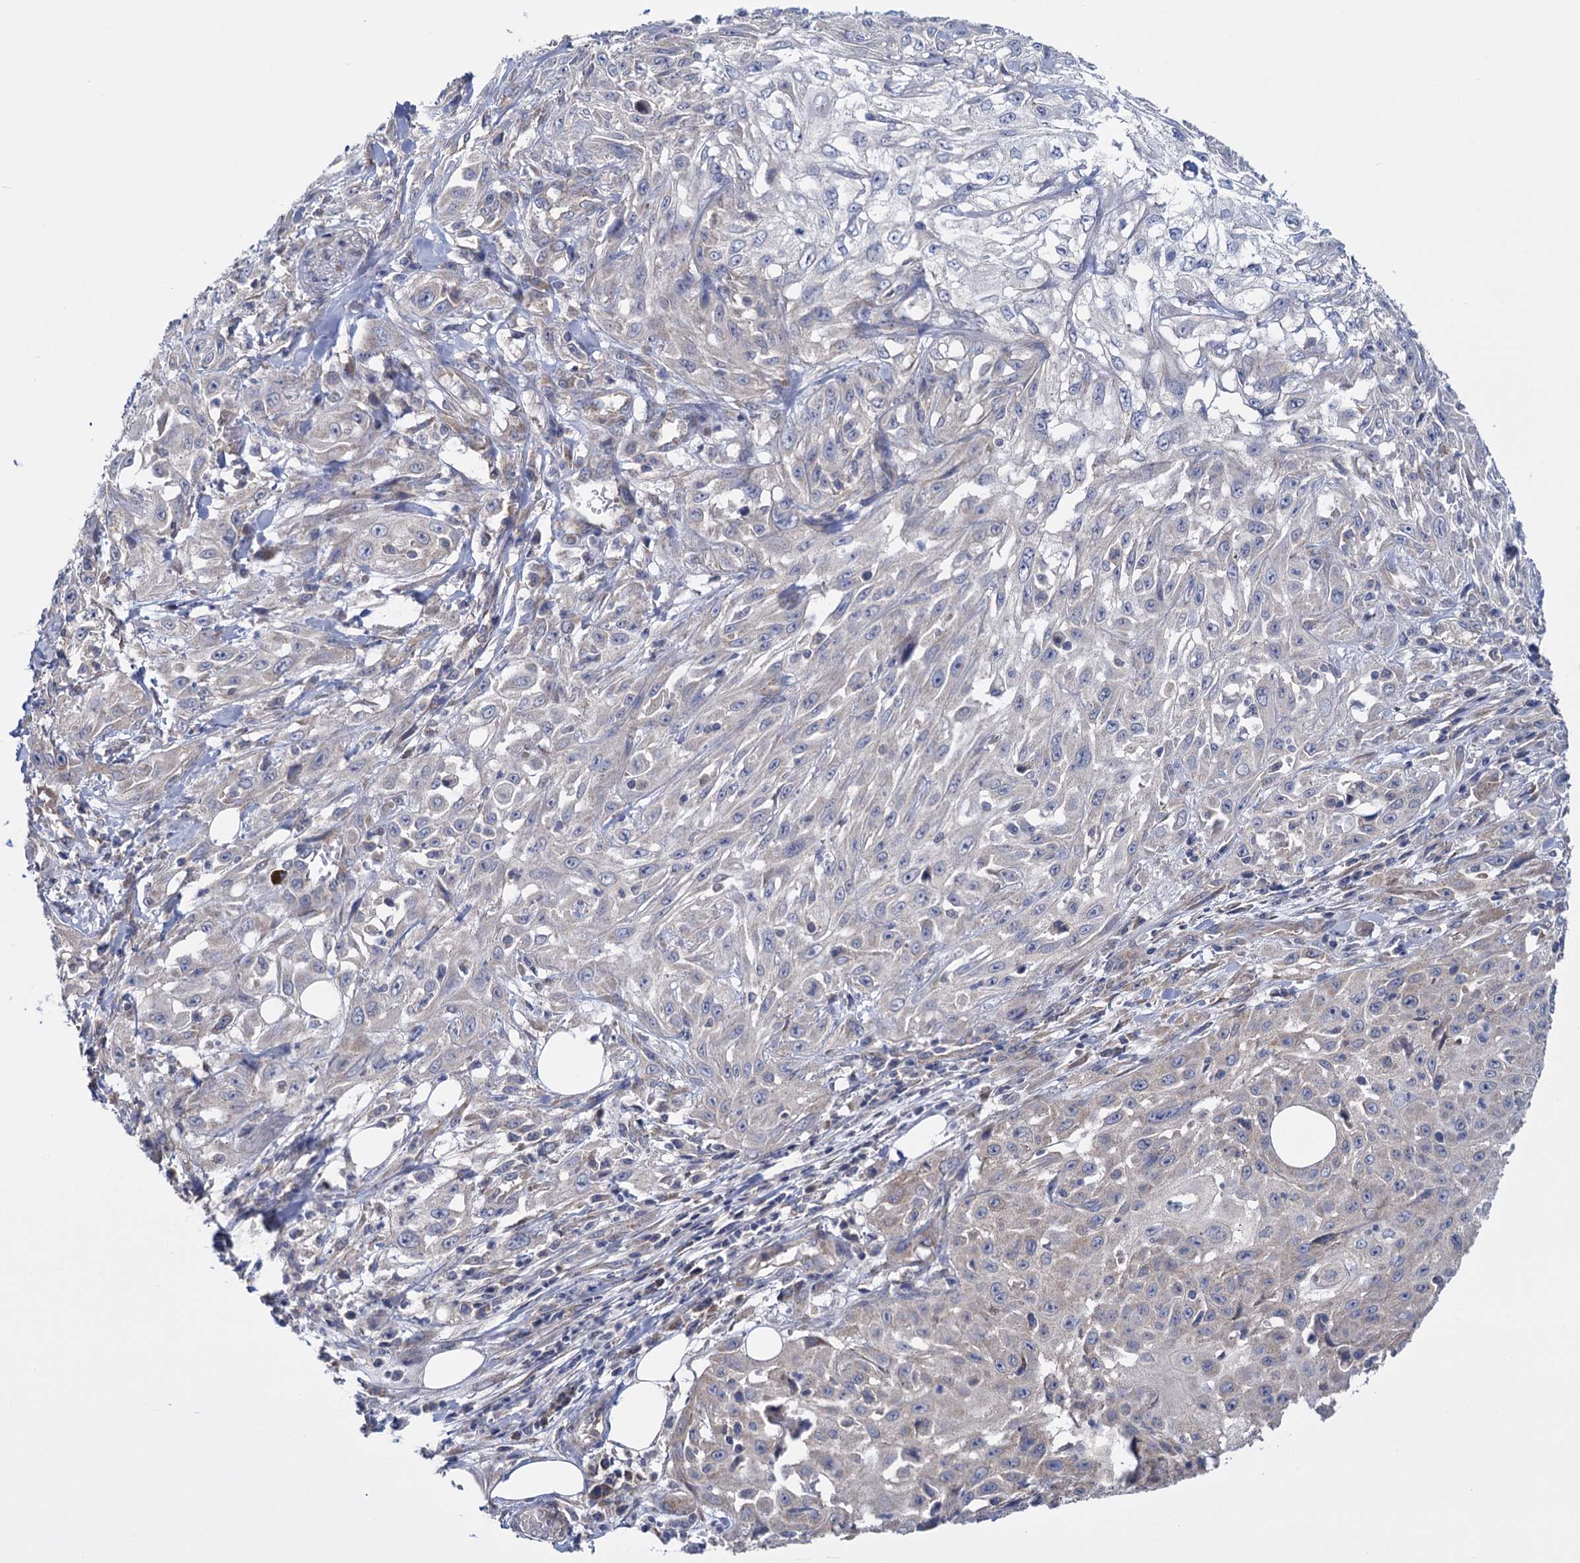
{"staining": {"intensity": "weak", "quantity": "25%-75%", "location": "cytoplasmic/membranous"}, "tissue": "skin cancer", "cell_type": "Tumor cells", "image_type": "cancer", "snomed": [{"axis": "morphology", "description": "Squamous cell carcinoma, NOS"}, {"axis": "morphology", "description": "Squamous cell carcinoma, metastatic, NOS"}, {"axis": "topography", "description": "Skin"}, {"axis": "topography", "description": "Lymph node"}], "caption": "Immunohistochemistry of human skin cancer reveals low levels of weak cytoplasmic/membranous staining in approximately 25%-75% of tumor cells.", "gene": "GSTM2", "patient": {"sex": "male", "age": 75}}